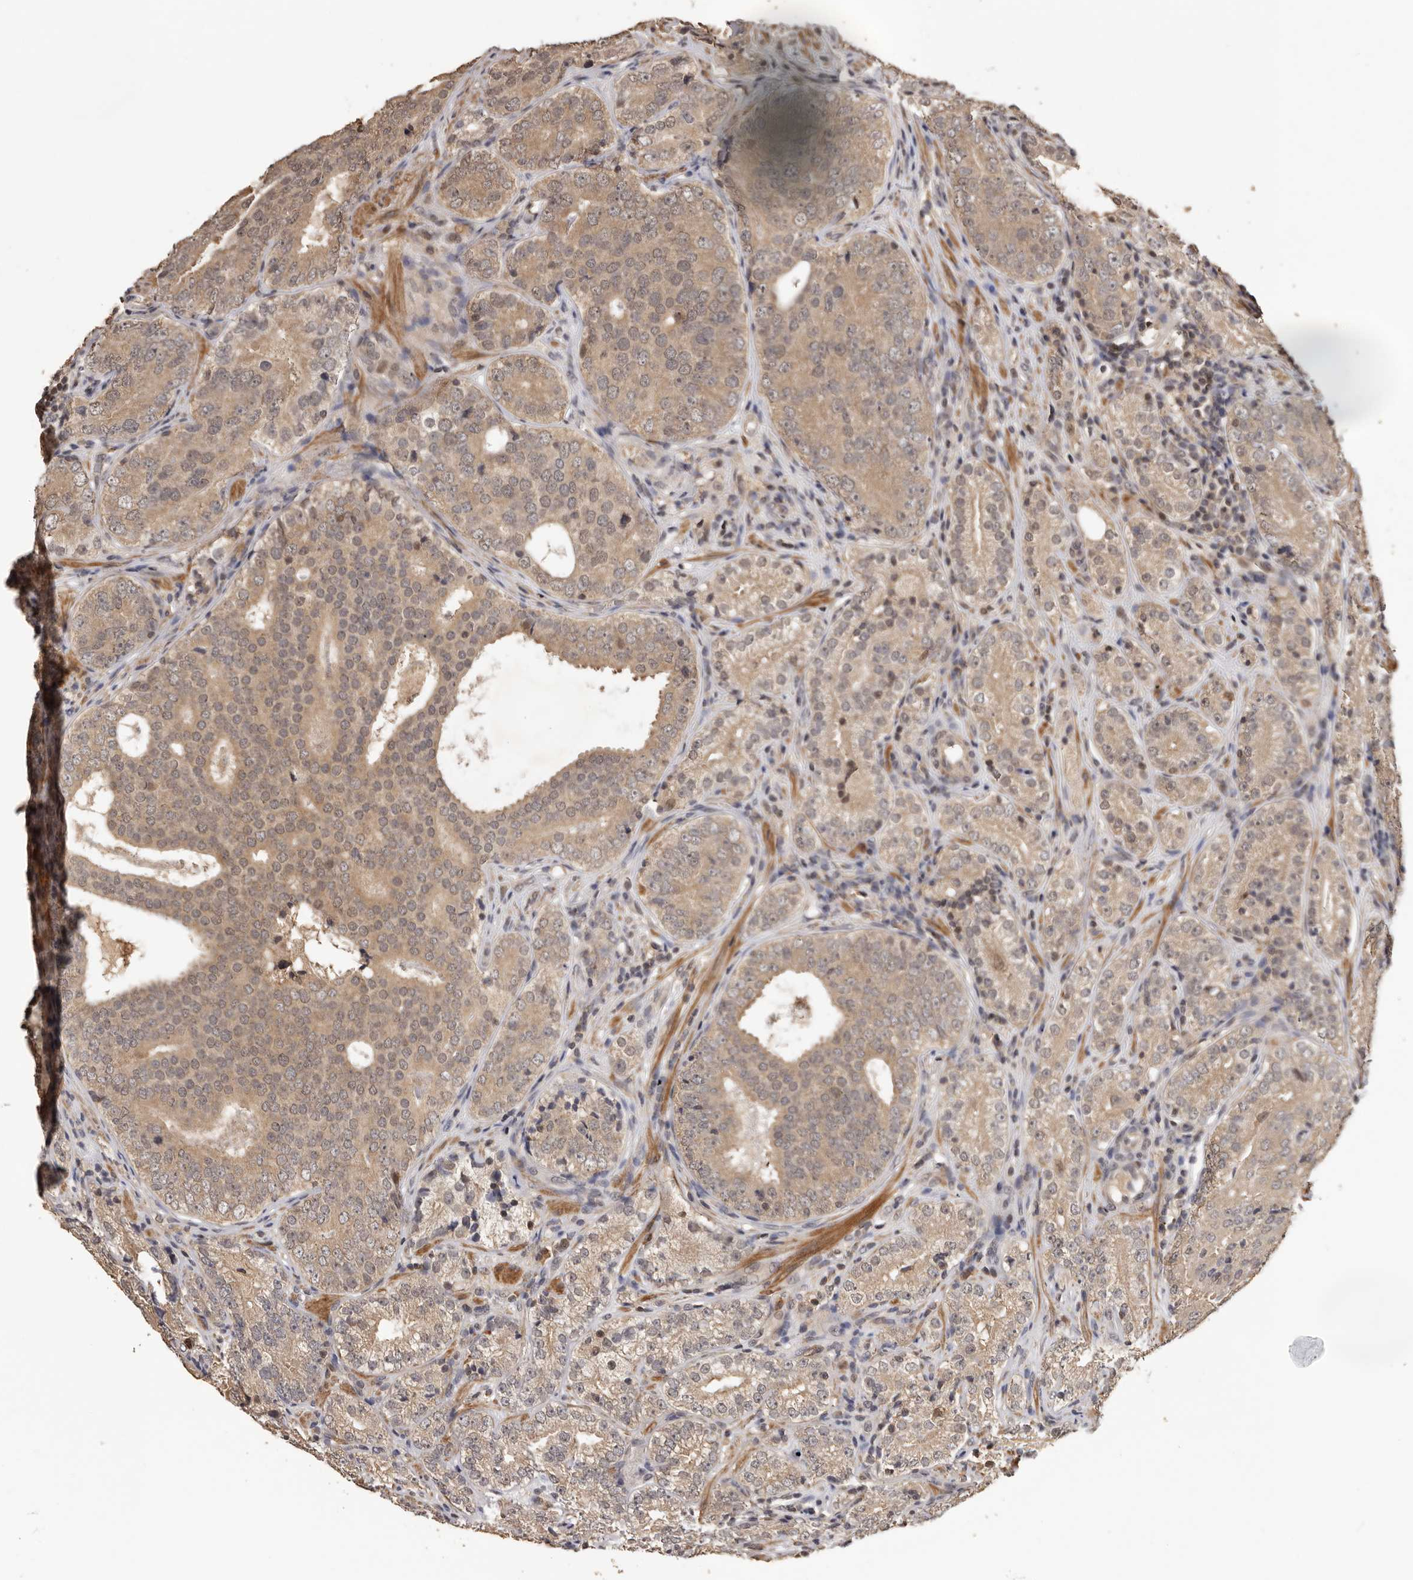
{"staining": {"intensity": "weak", "quantity": ">75%", "location": "cytoplasmic/membranous"}, "tissue": "prostate cancer", "cell_type": "Tumor cells", "image_type": "cancer", "snomed": [{"axis": "morphology", "description": "Adenocarcinoma, High grade"}, {"axis": "topography", "description": "Prostate"}], "caption": "Weak cytoplasmic/membranous protein positivity is seen in approximately >75% of tumor cells in prostate cancer.", "gene": "KIF2B", "patient": {"sex": "male", "age": 56}}